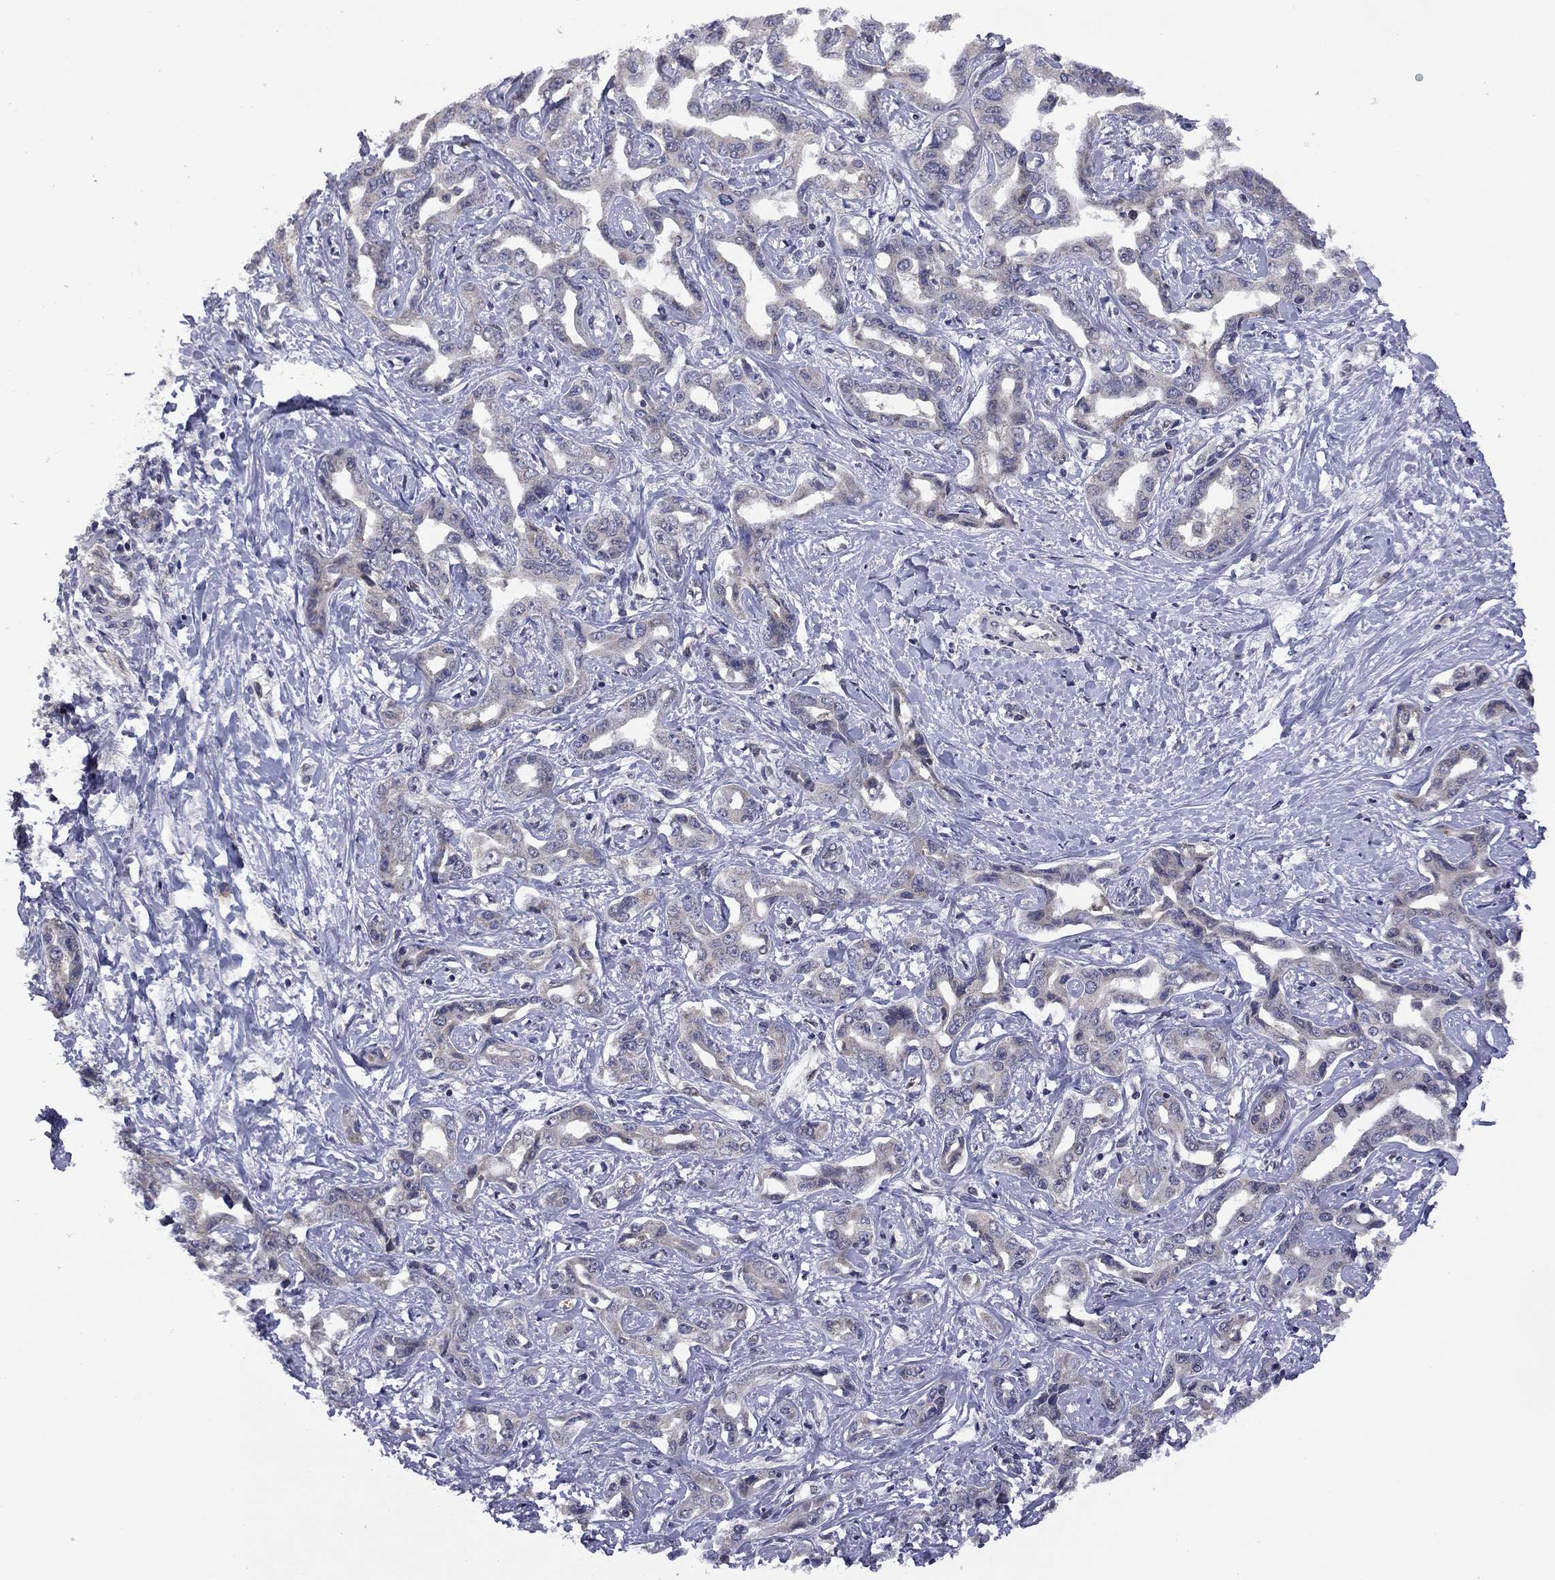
{"staining": {"intensity": "negative", "quantity": "none", "location": "none"}, "tissue": "liver cancer", "cell_type": "Tumor cells", "image_type": "cancer", "snomed": [{"axis": "morphology", "description": "Cholangiocarcinoma"}, {"axis": "topography", "description": "Liver"}], "caption": "High power microscopy photomicrograph of an immunohistochemistry (IHC) image of liver cancer (cholangiocarcinoma), revealing no significant staining in tumor cells.", "gene": "GPAA1", "patient": {"sex": "male", "age": 59}}